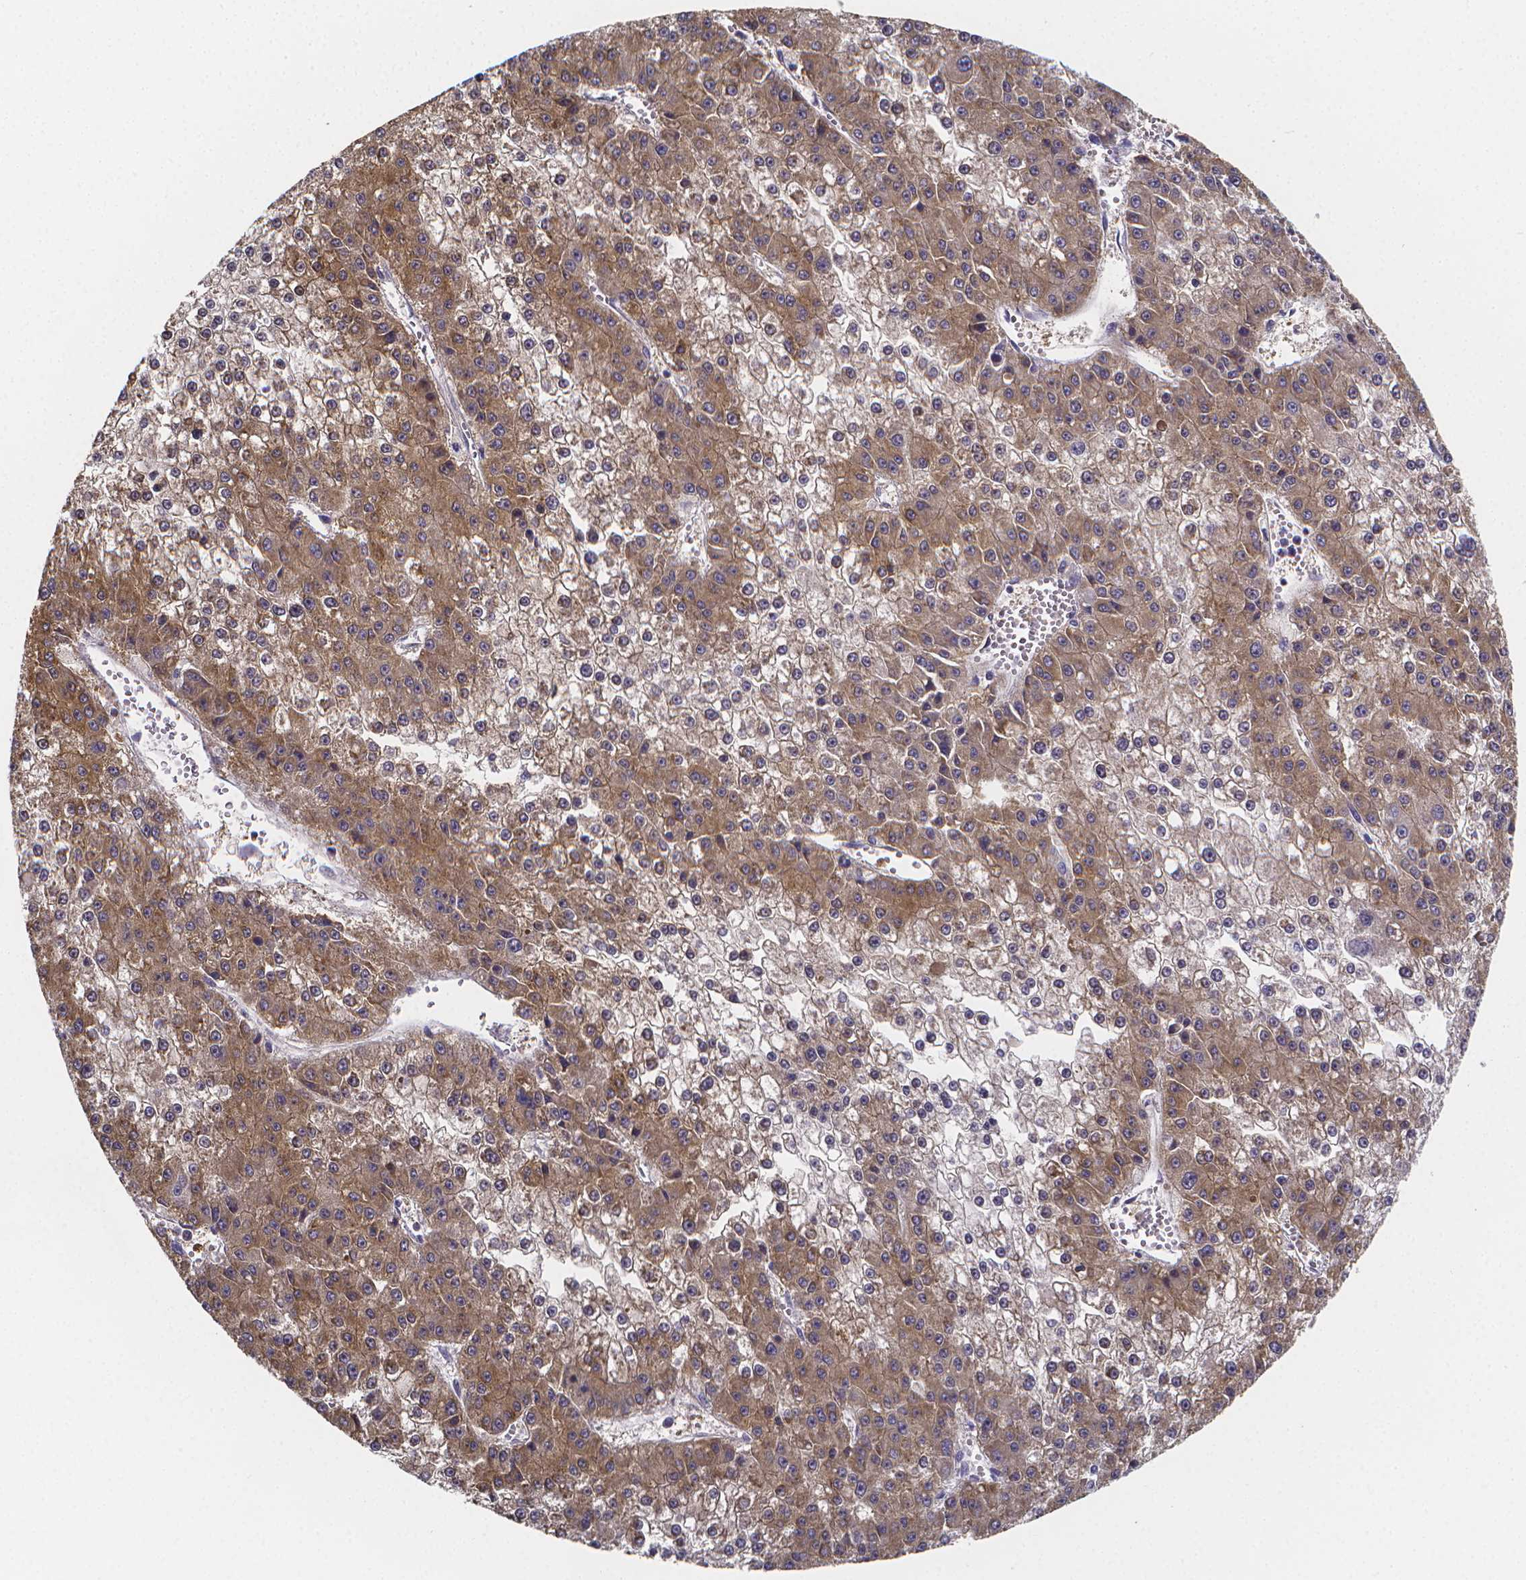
{"staining": {"intensity": "moderate", "quantity": "25%-75%", "location": "cytoplasmic/membranous"}, "tissue": "liver cancer", "cell_type": "Tumor cells", "image_type": "cancer", "snomed": [{"axis": "morphology", "description": "Carcinoma, Hepatocellular, NOS"}, {"axis": "topography", "description": "Liver"}], "caption": "Liver hepatocellular carcinoma tissue demonstrates moderate cytoplasmic/membranous staining in about 25%-75% of tumor cells, visualized by immunohistochemistry. The protein of interest is shown in brown color, while the nuclei are stained blue.", "gene": "PAH", "patient": {"sex": "female", "age": 73}}